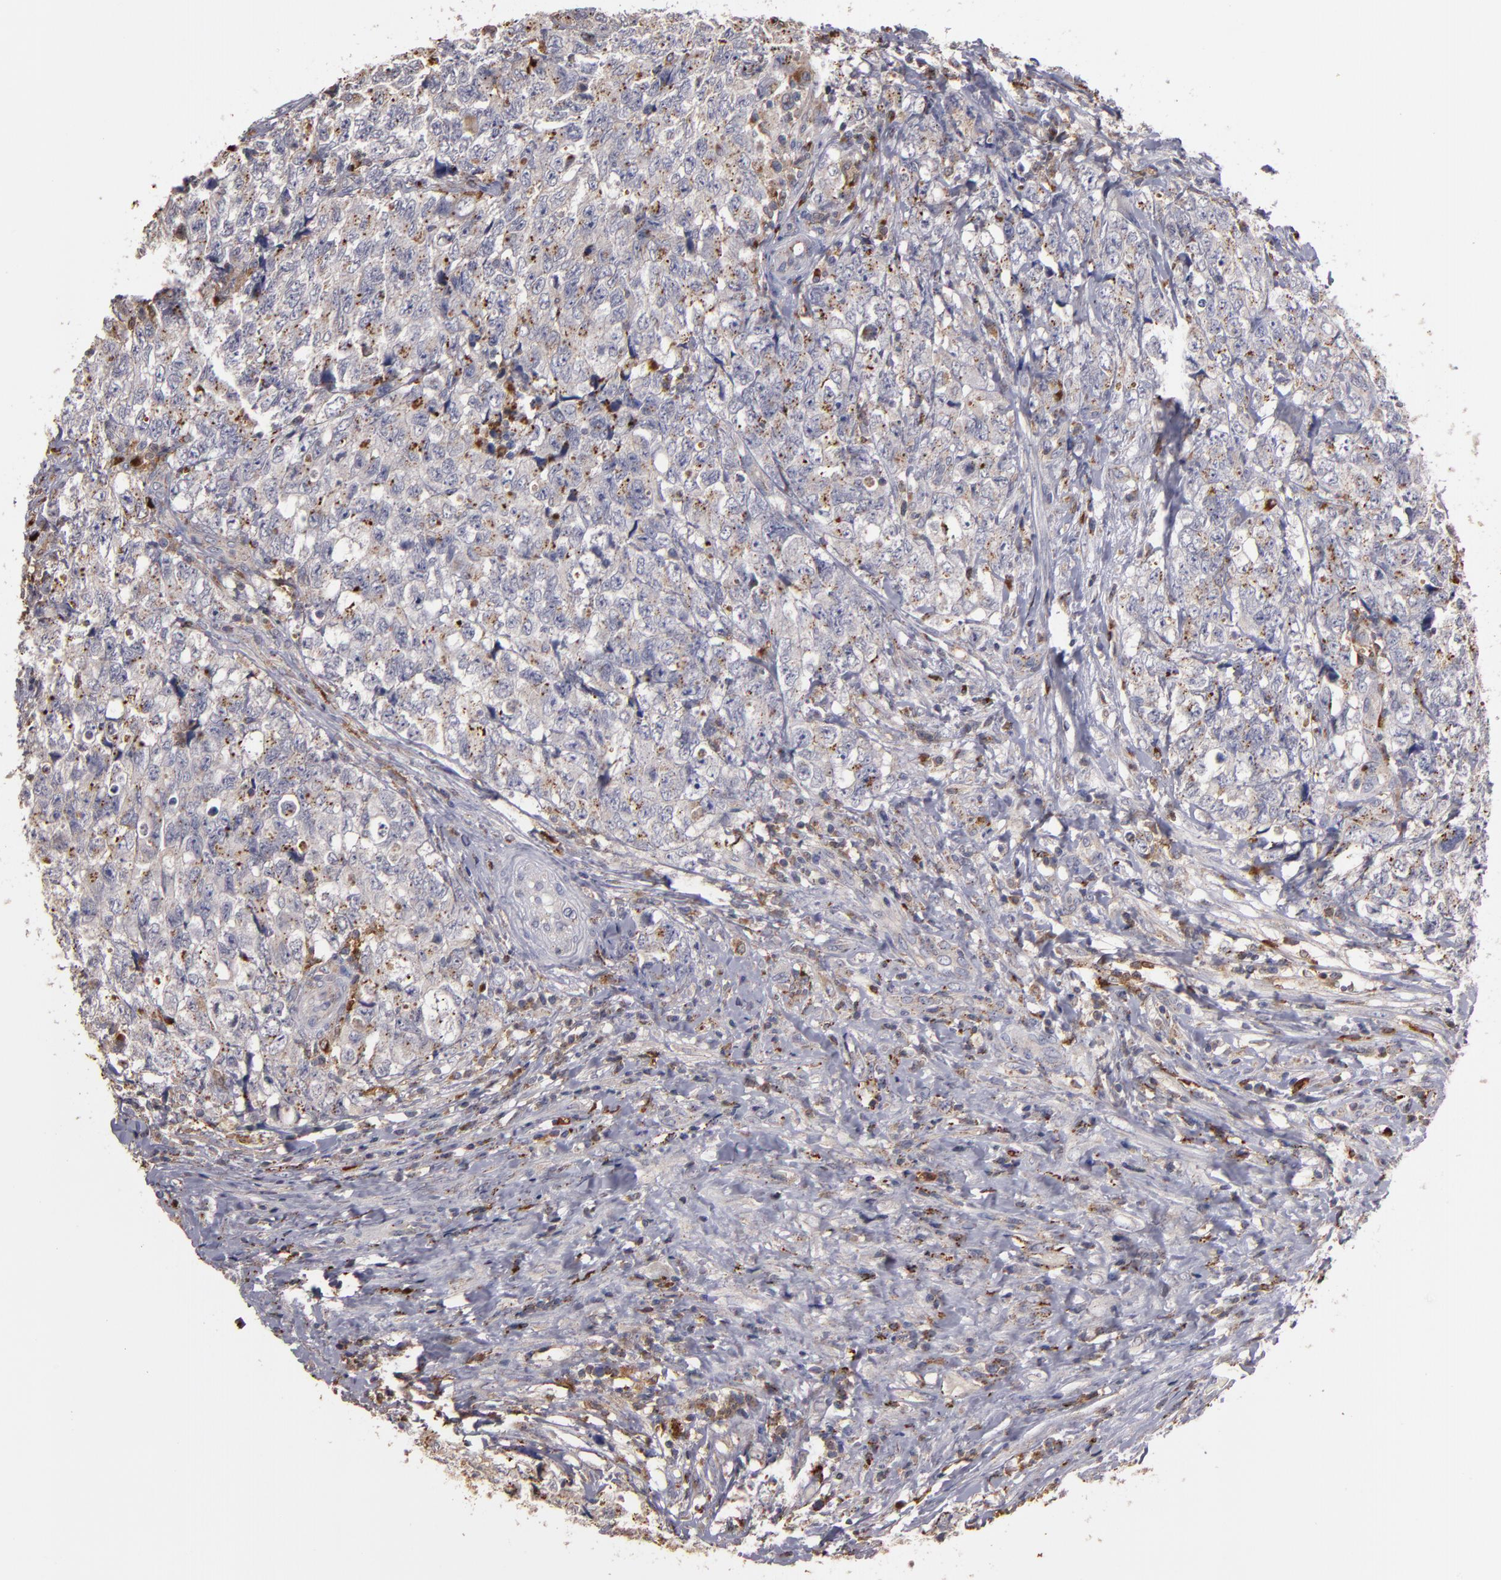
{"staining": {"intensity": "moderate", "quantity": "25%-75%", "location": "cytoplasmic/membranous"}, "tissue": "testis cancer", "cell_type": "Tumor cells", "image_type": "cancer", "snomed": [{"axis": "morphology", "description": "Carcinoma, Embryonal, NOS"}, {"axis": "topography", "description": "Testis"}], "caption": "High-magnification brightfield microscopy of testis embryonal carcinoma stained with DAB (brown) and counterstained with hematoxylin (blue). tumor cells exhibit moderate cytoplasmic/membranous positivity is present in about25%-75% of cells.", "gene": "TRAF1", "patient": {"sex": "male", "age": 31}}